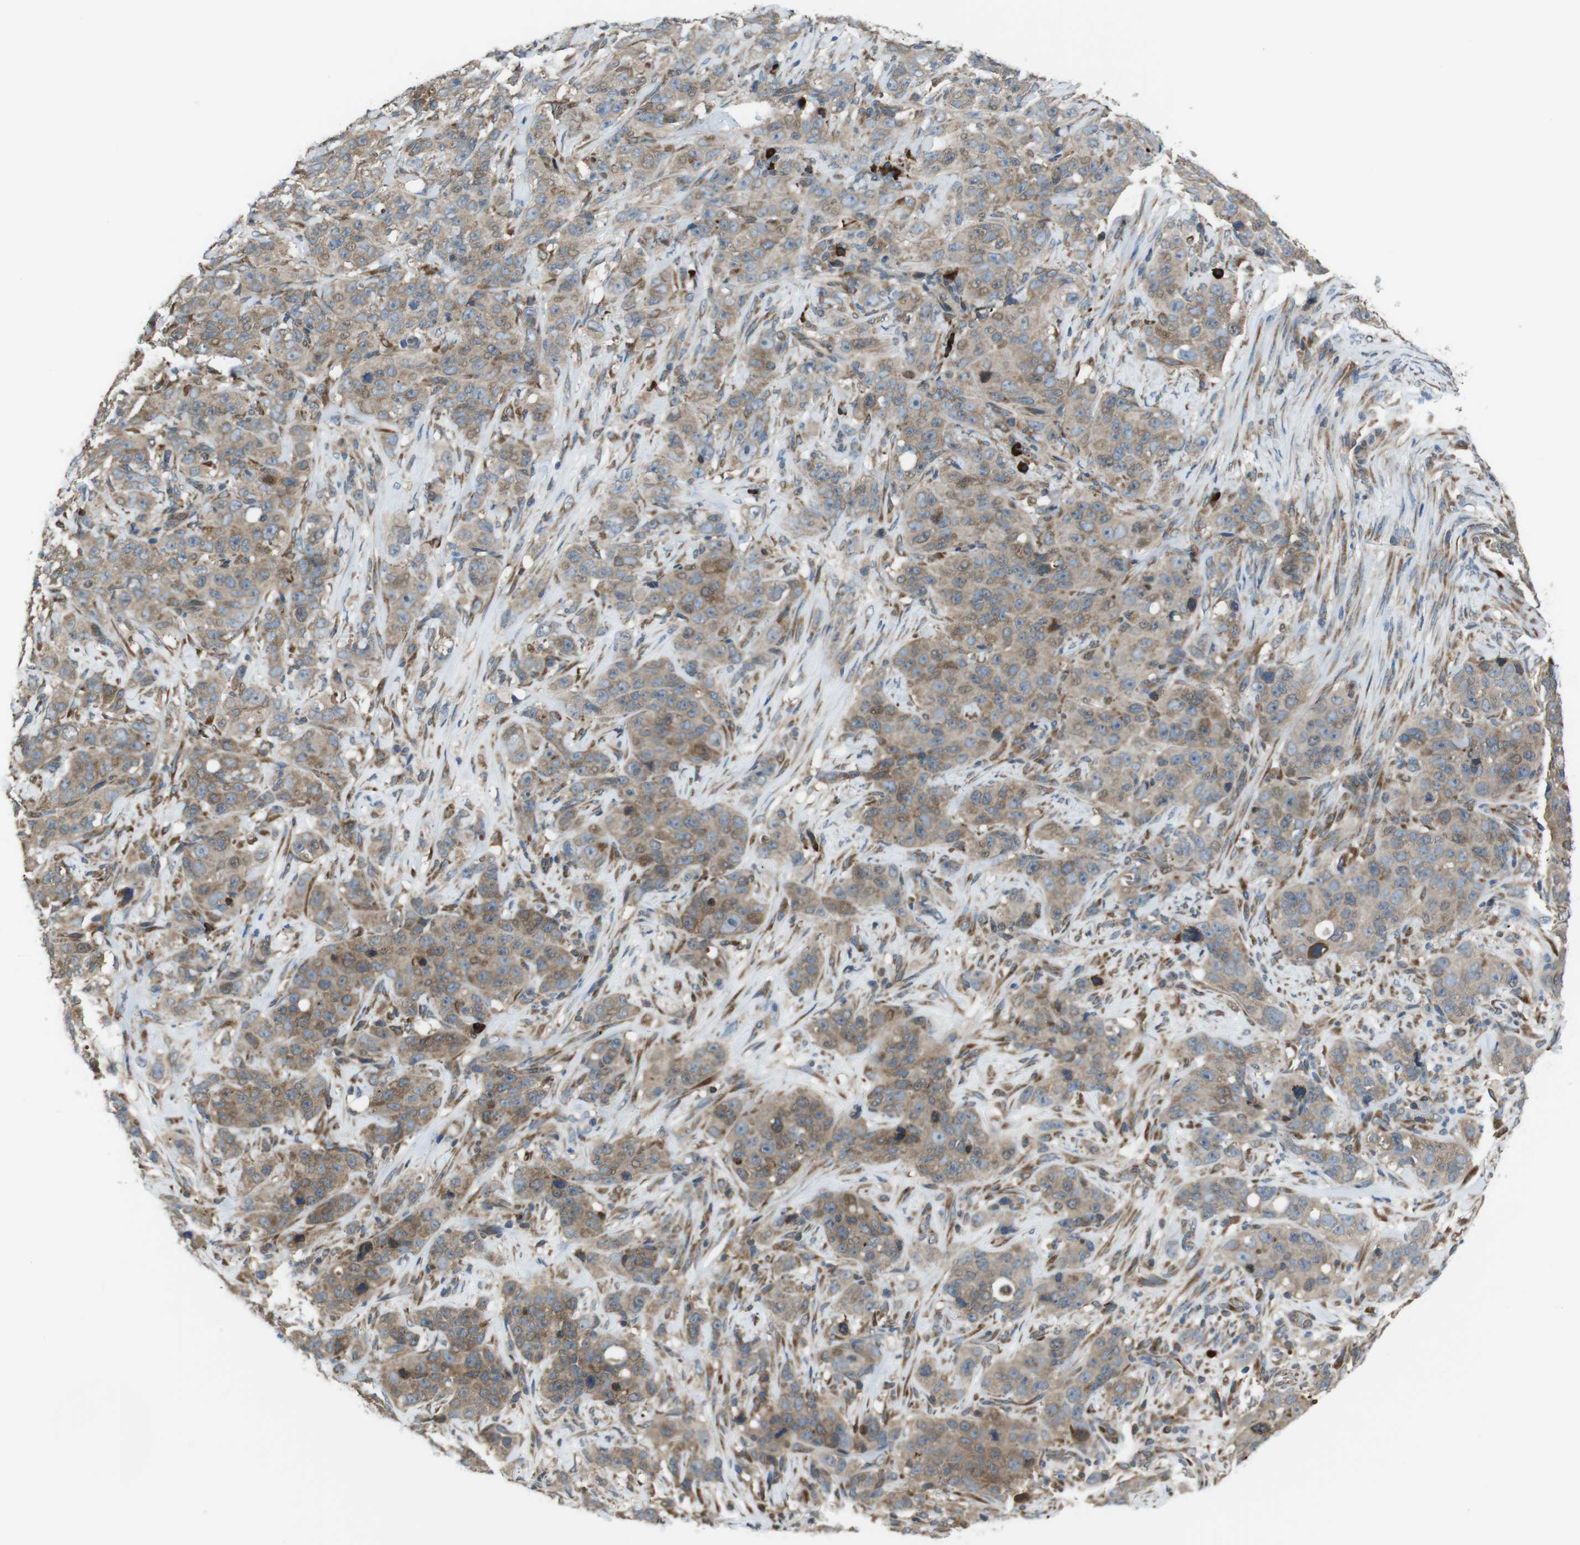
{"staining": {"intensity": "moderate", "quantity": ">75%", "location": "cytoplasmic/membranous"}, "tissue": "stomach cancer", "cell_type": "Tumor cells", "image_type": "cancer", "snomed": [{"axis": "morphology", "description": "Adenocarcinoma, NOS"}, {"axis": "topography", "description": "Stomach"}], "caption": "Stomach cancer stained with a protein marker exhibits moderate staining in tumor cells.", "gene": "SSR3", "patient": {"sex": "male", "age": 48}}